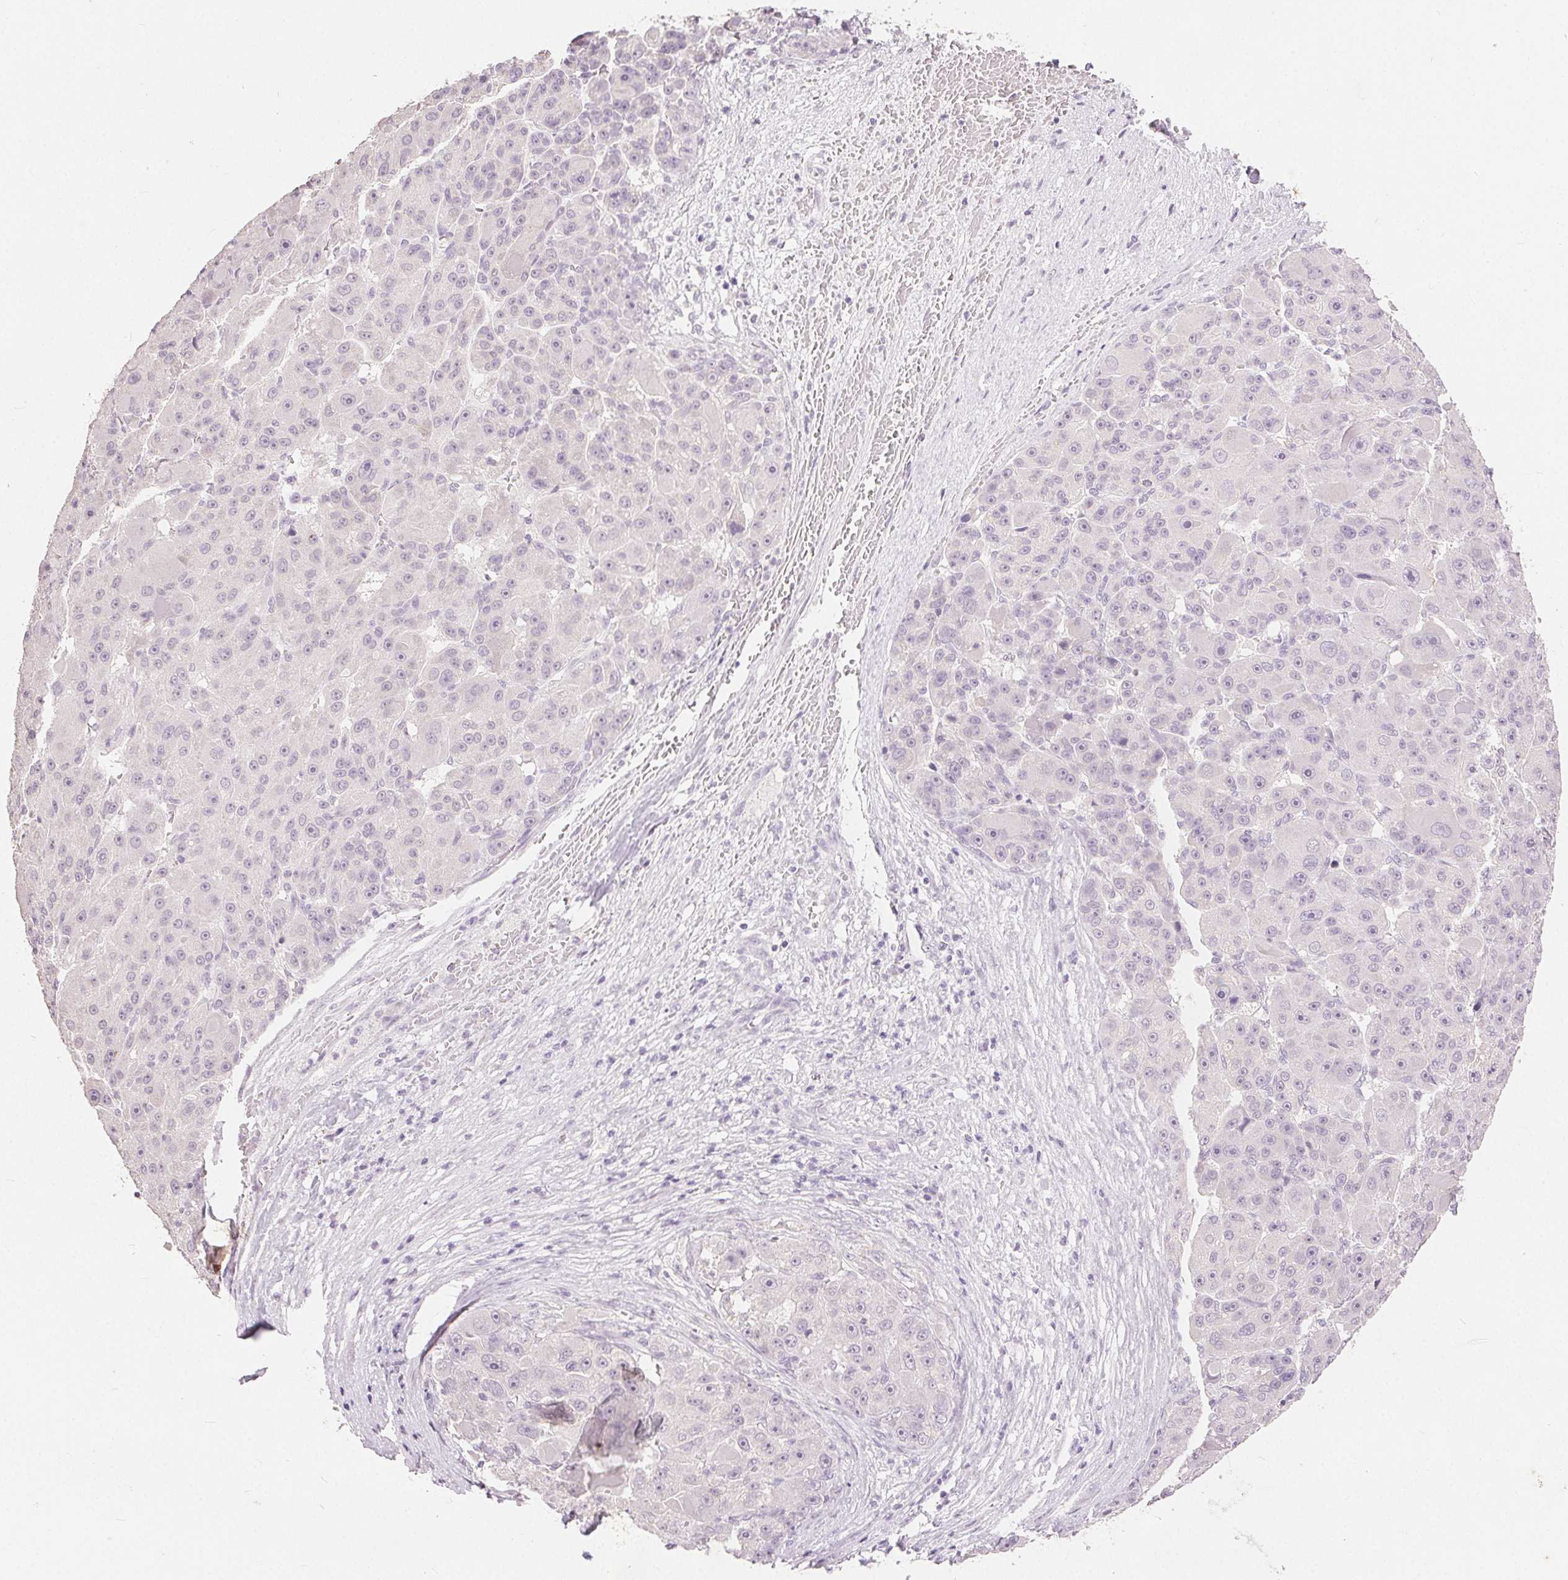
{"staining": {"intensity": "negative", "quantity": "none", "location": "none"}, "tissue": "liver cancer", "cell_type": "Tumor cells", "image_type": "cancer", "snomed": [{"axis": "morphology", "description": "Carcinoma, Hepatocellular, NOS"}, {"axis": "topography", "description": "Liver"}], "caption": "Liver cancer stained for a protein using immunohistochemistry (IHC) shows no expression tumor cells.", "gene": "CA12", "patient": {"sex": "male", "age": 76}}